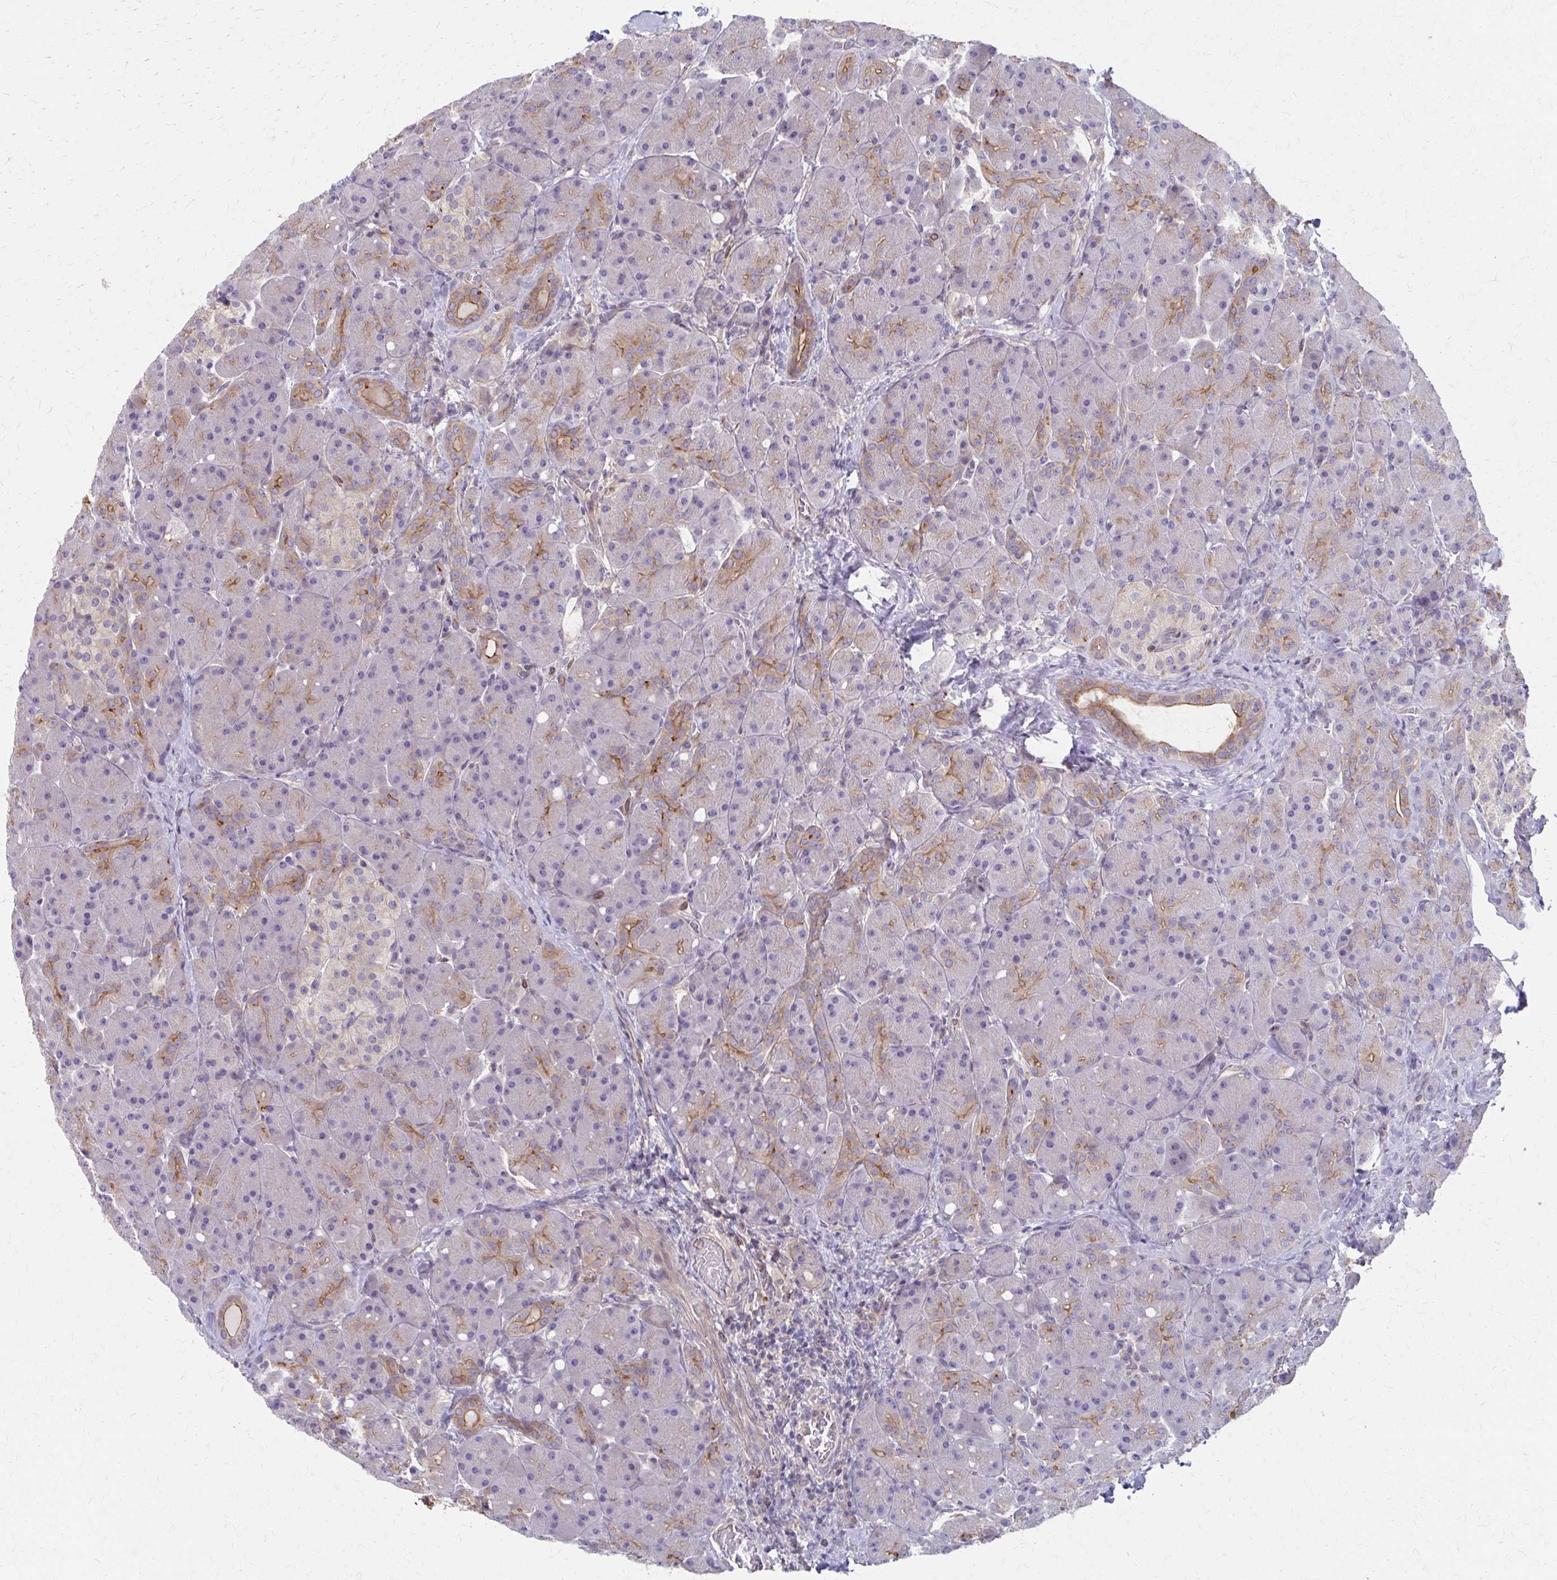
{"staining": {"intensity": "moderate", "quantity": "<25%", "location": "cytoplasmic/membranous"}, "tissue": "pancreas", "cell_type": "Exocrine glandular cells", "image_type": "normal", "snomed": [{"axis": "morphology", "description": "Normal tissue, NOS"}, {"axis": "topography", "description": "Pancreas"}], "caption": "Exocrine glandular cells display low levels of moderate cytoplasmic/membranous expression in approximately <25% of cells in unremarkable human pancreas. The staining is performed using DAB brown chromogen to label protein expression. The nuclei are counter-stained blue using hematoxylin.", "gene": "MMP14", "patient": {"sex": "male", "age": 55}}